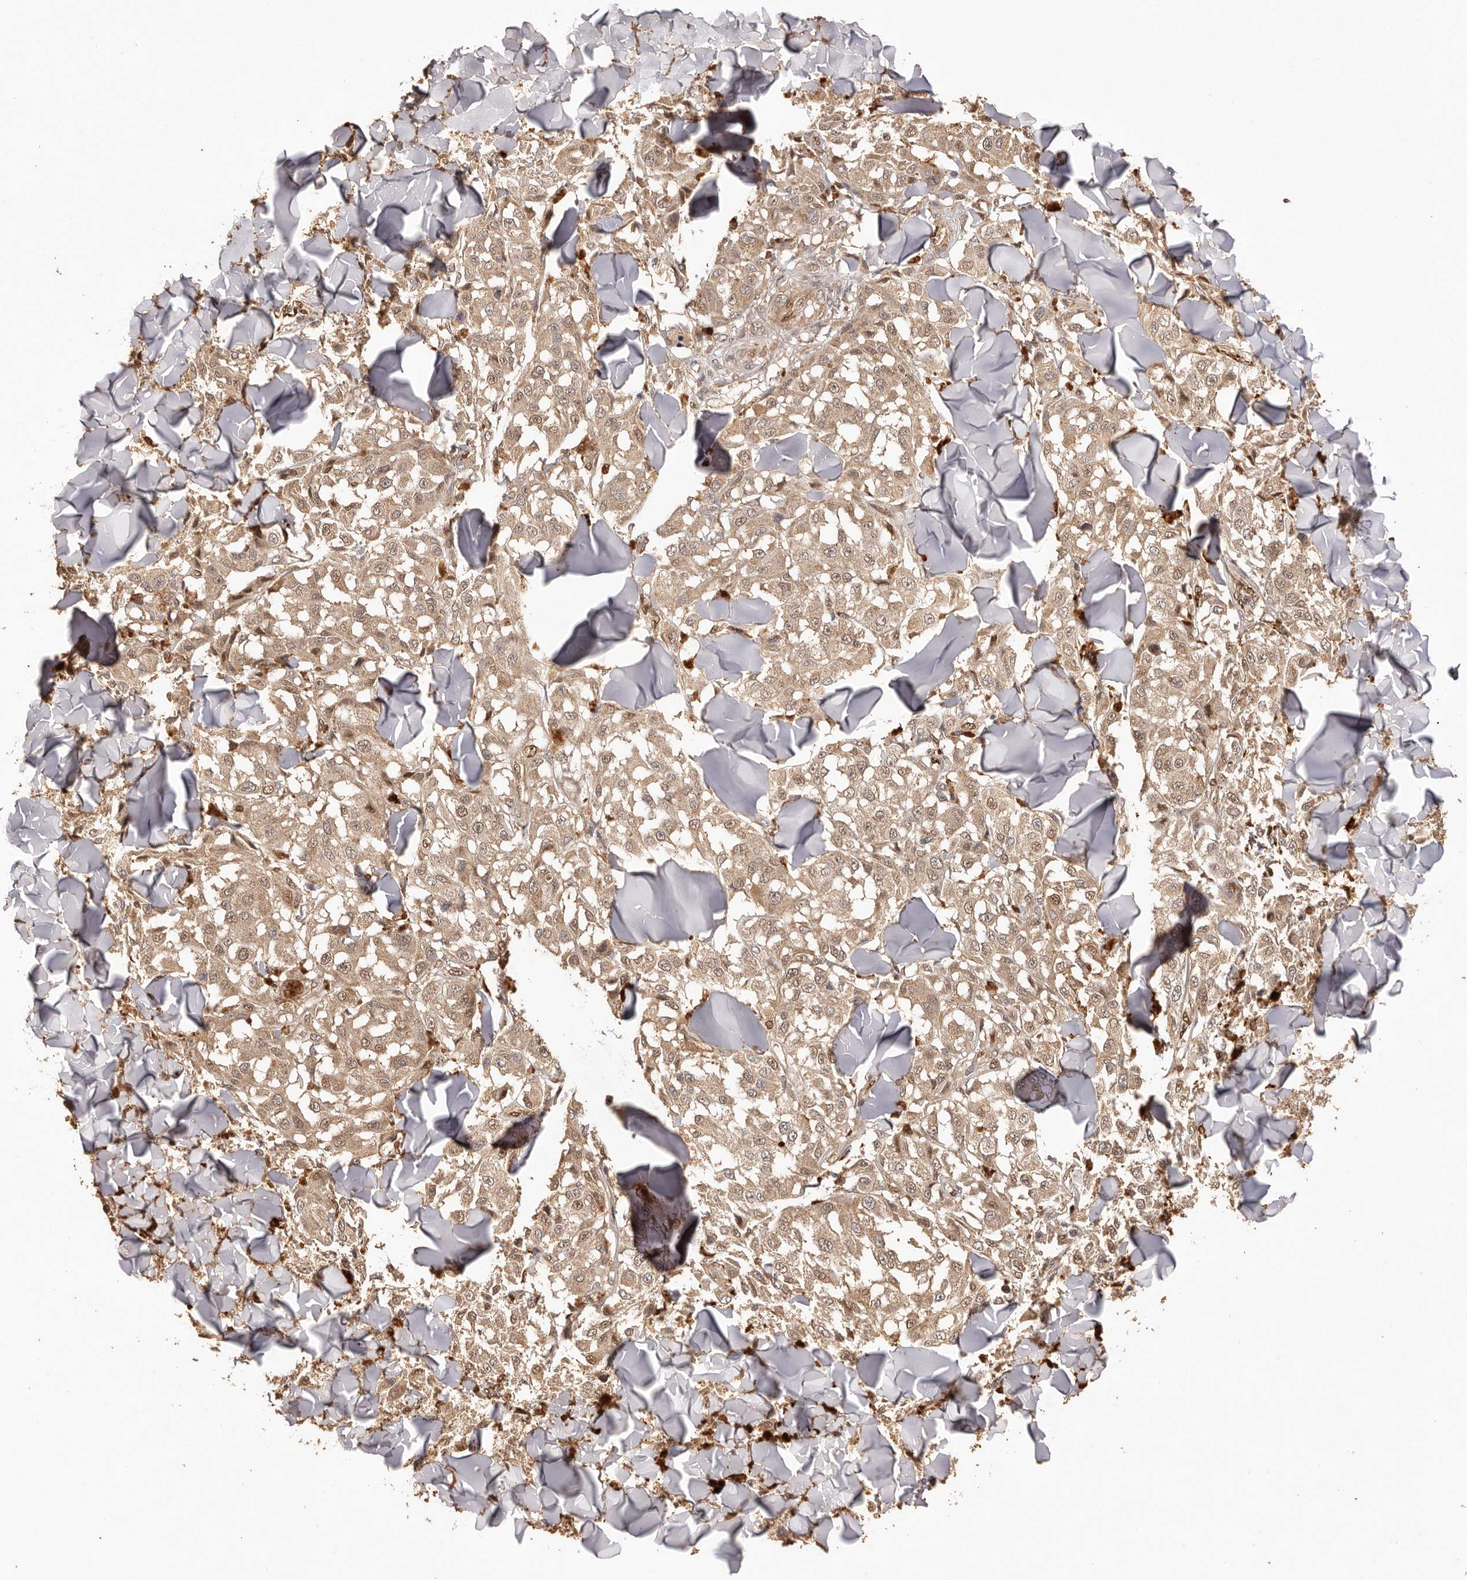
{"staining": {"intensity": "weak", "quantity": ">75%", "location": "cytoplasmic/membranous,nuclear"}, "tissue": "melanoma", "cell_type": "Tumor cells", "image_type": "cancer", "snomed": [{"axis": "morphology", "description": "Malignant melanoma, NOS"}, {"axis": "topography", "description": "Skin"}], "caption": "Brown immunohistochemical staining in melanoma reveals weak cytoplasmic/membranous and nuclear positivity in approximately >75% of tumor cells.", "gene": "UBR2", "patient": {"sex": "female", "age": 64}}